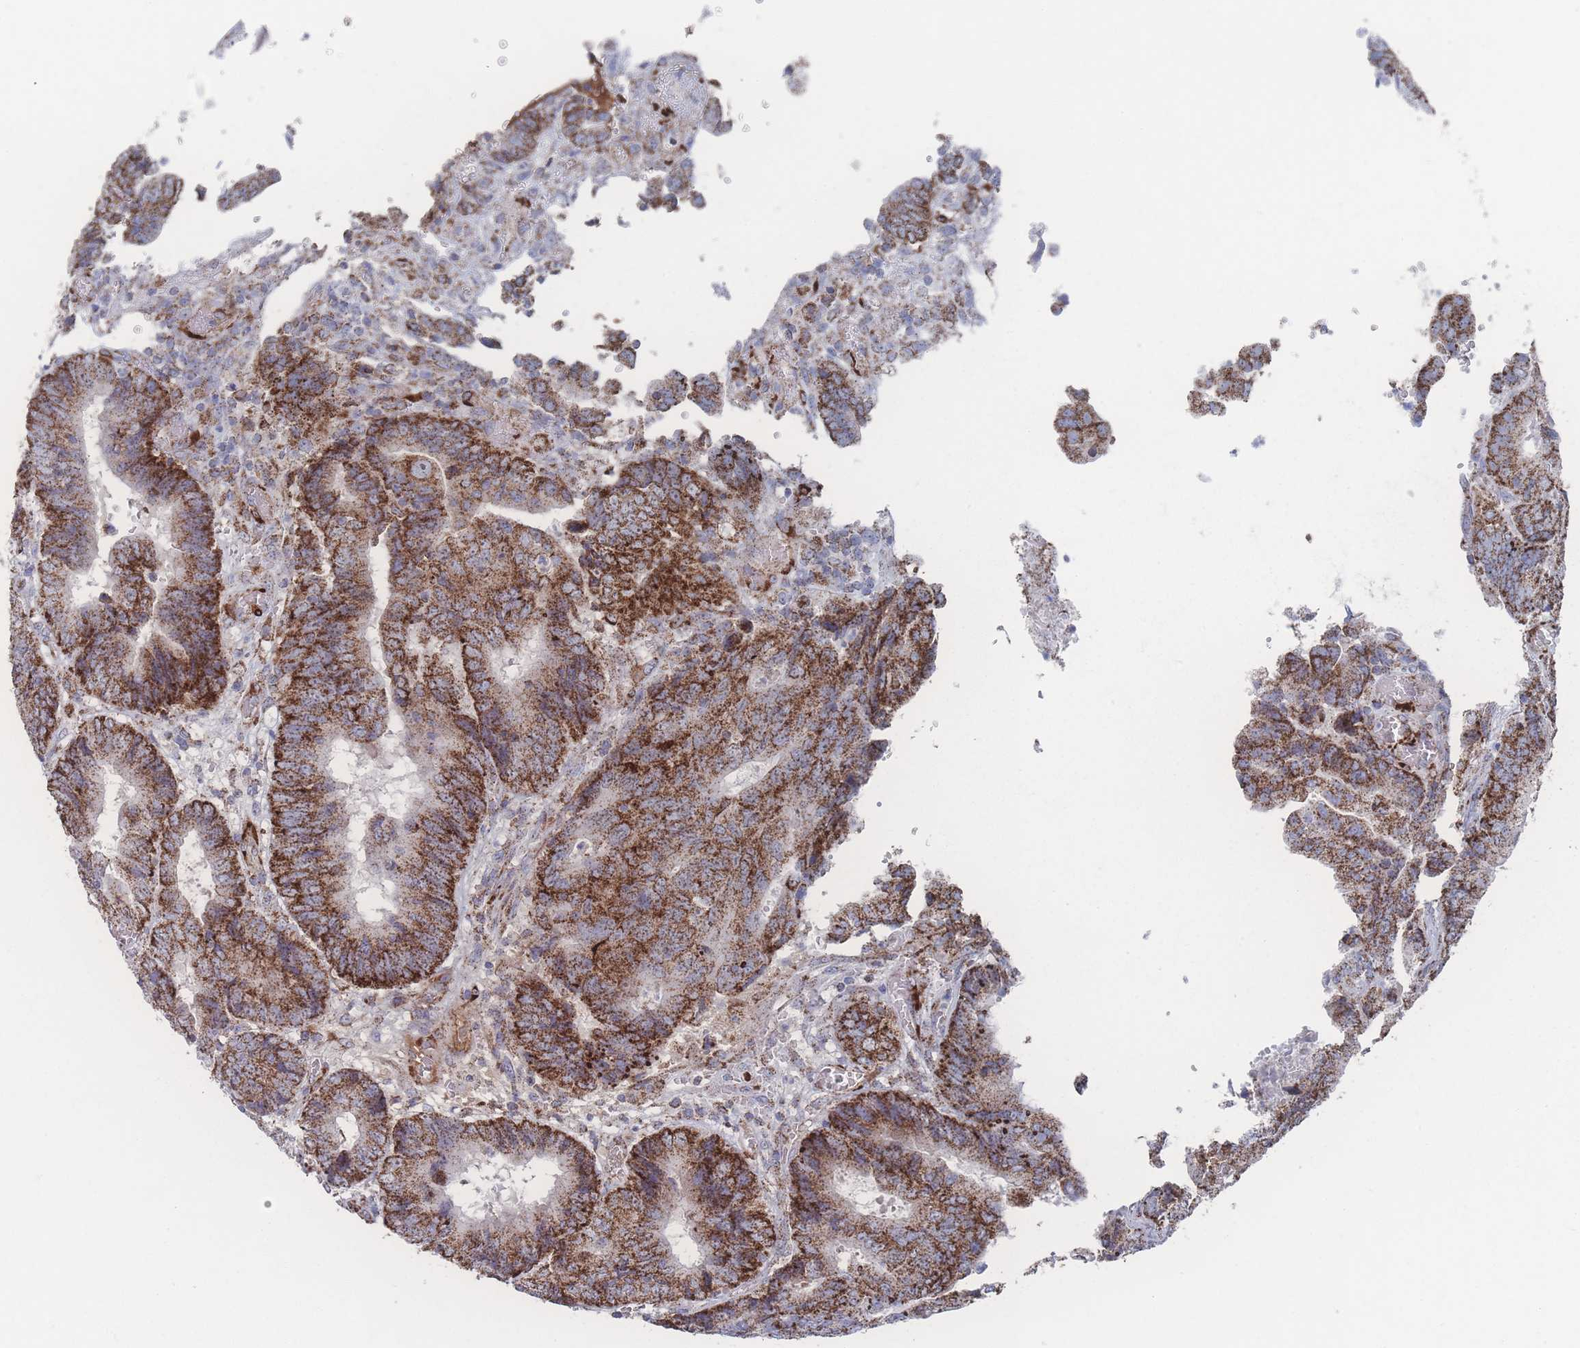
{"staining": {"intensity": "strong", "quantity": ">75%", "location": "cytoplasmic/membranous"}, "tissue": "colorectal cancer", "cell_type": "Tumor cells", "image_type": "cancer", "snomed": [{"axis": "morphology", "description": "Adenocarcinoma, NOS"}, {"axis": "topography", "description": "Colon"}], "caption": "Approximately >75% of tumor cells in human colorectal adenocarcinoma display strong cytoplasmic/membranous protein staining as visualized by brown immunohistochemical staining.", "gene": "PEX14", "patient": {"sex": "male", "age": 85}}